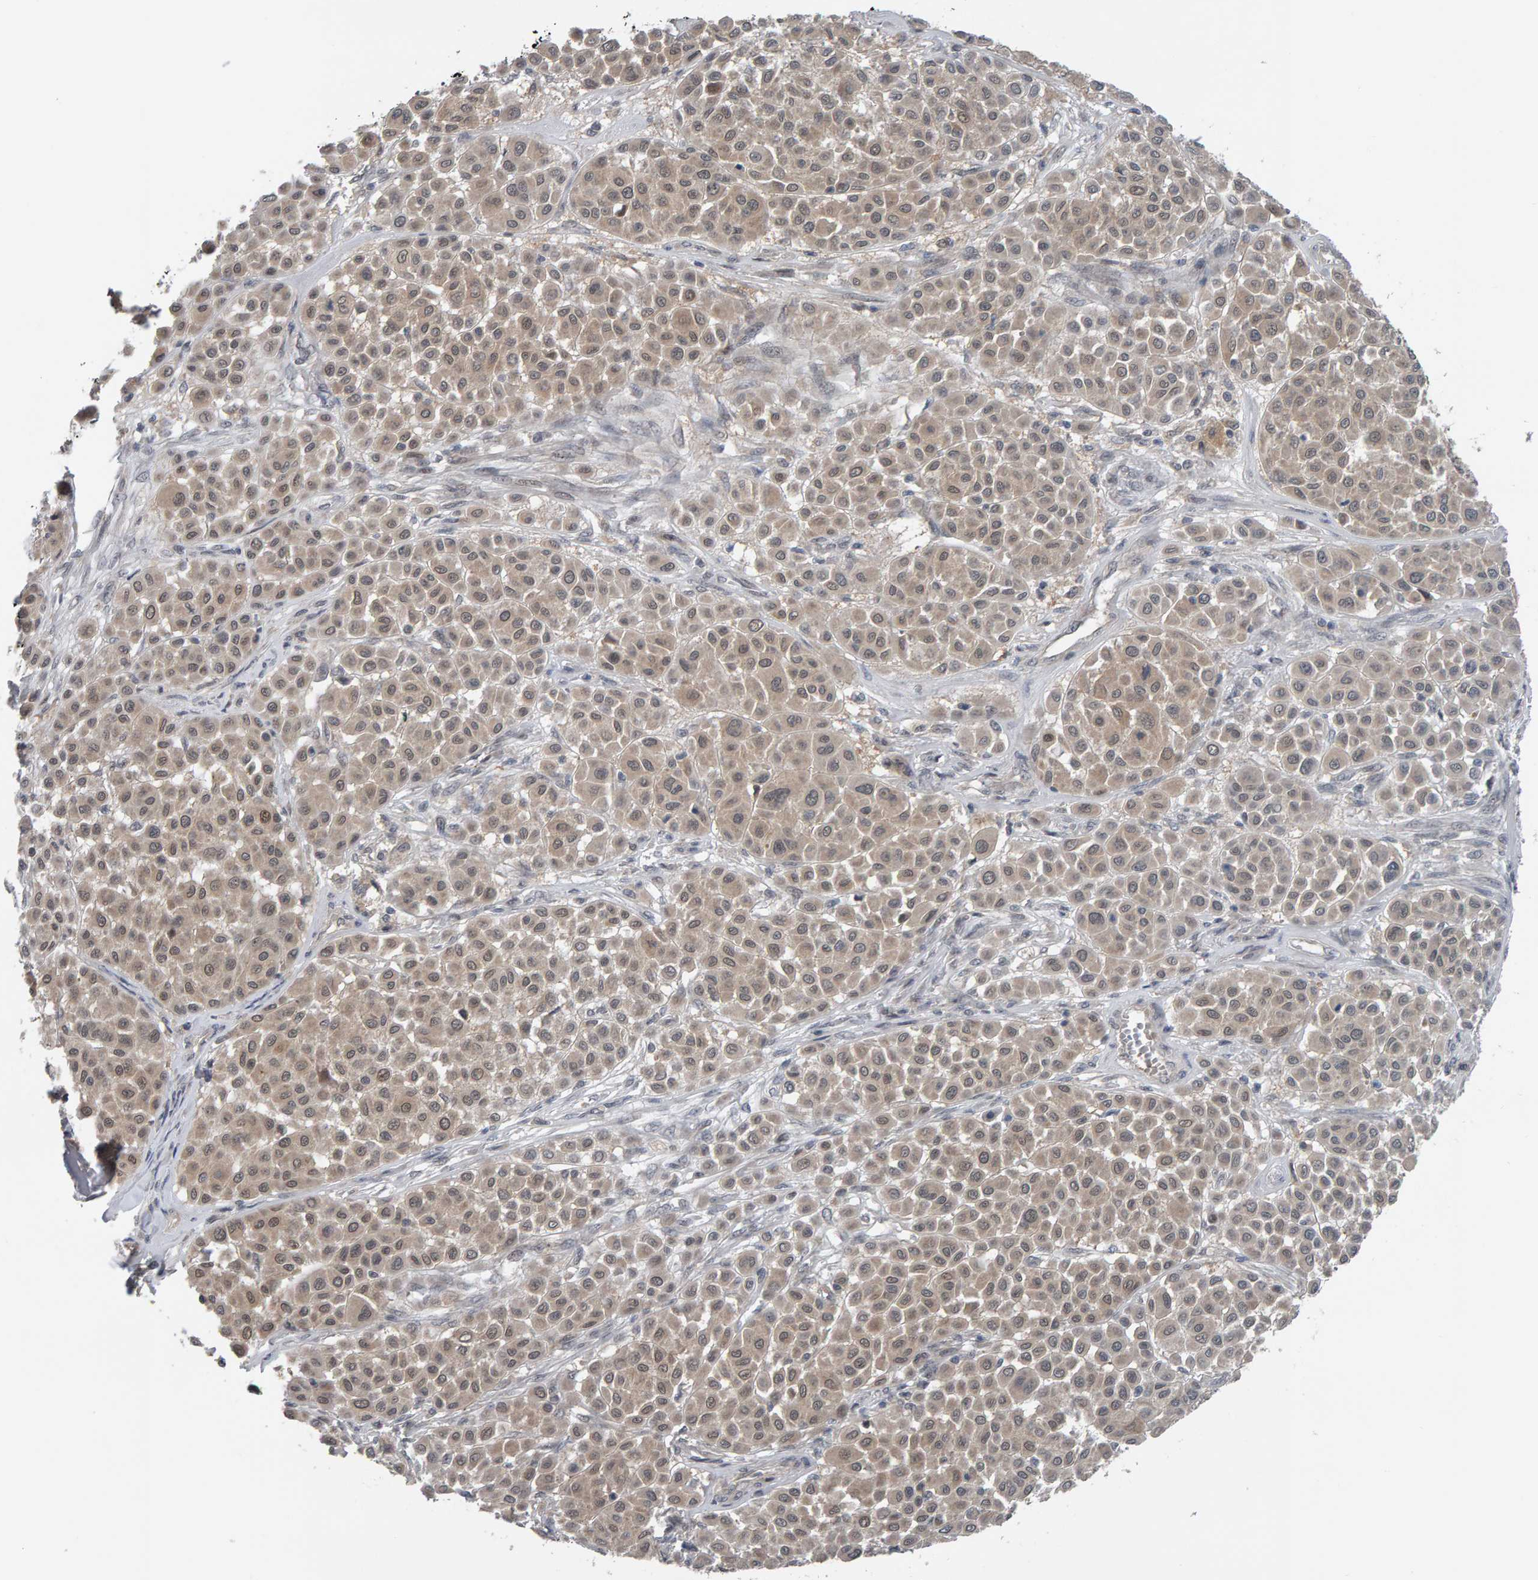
{"staining": {"intensity": "weak", "quantity": "25%-75%", "location": "cytoplasmic/membranous"}, "tissue": "melanoma", "cell_type": "Tumor cells", "image_type": "cancer", "snomed": [{"axis": "morphology", "description": "Malignant melanoma, Metastatic site"}, {"axis": "topography", "description": "Soft tissue"}], "caption": "Immunohistochemistry (IHC) image of neoplastic tissue: malignant melanoma (metastatic site) stained using immunohistochemistry exhibits low levels of weak protein expression localized specifically in the cytoplasmic/membranous of tumor cells, appearing as a cytoplasmic/membranous brown color.", "gene": "COASY", "patient": {"sex": "male", "age": 41}}